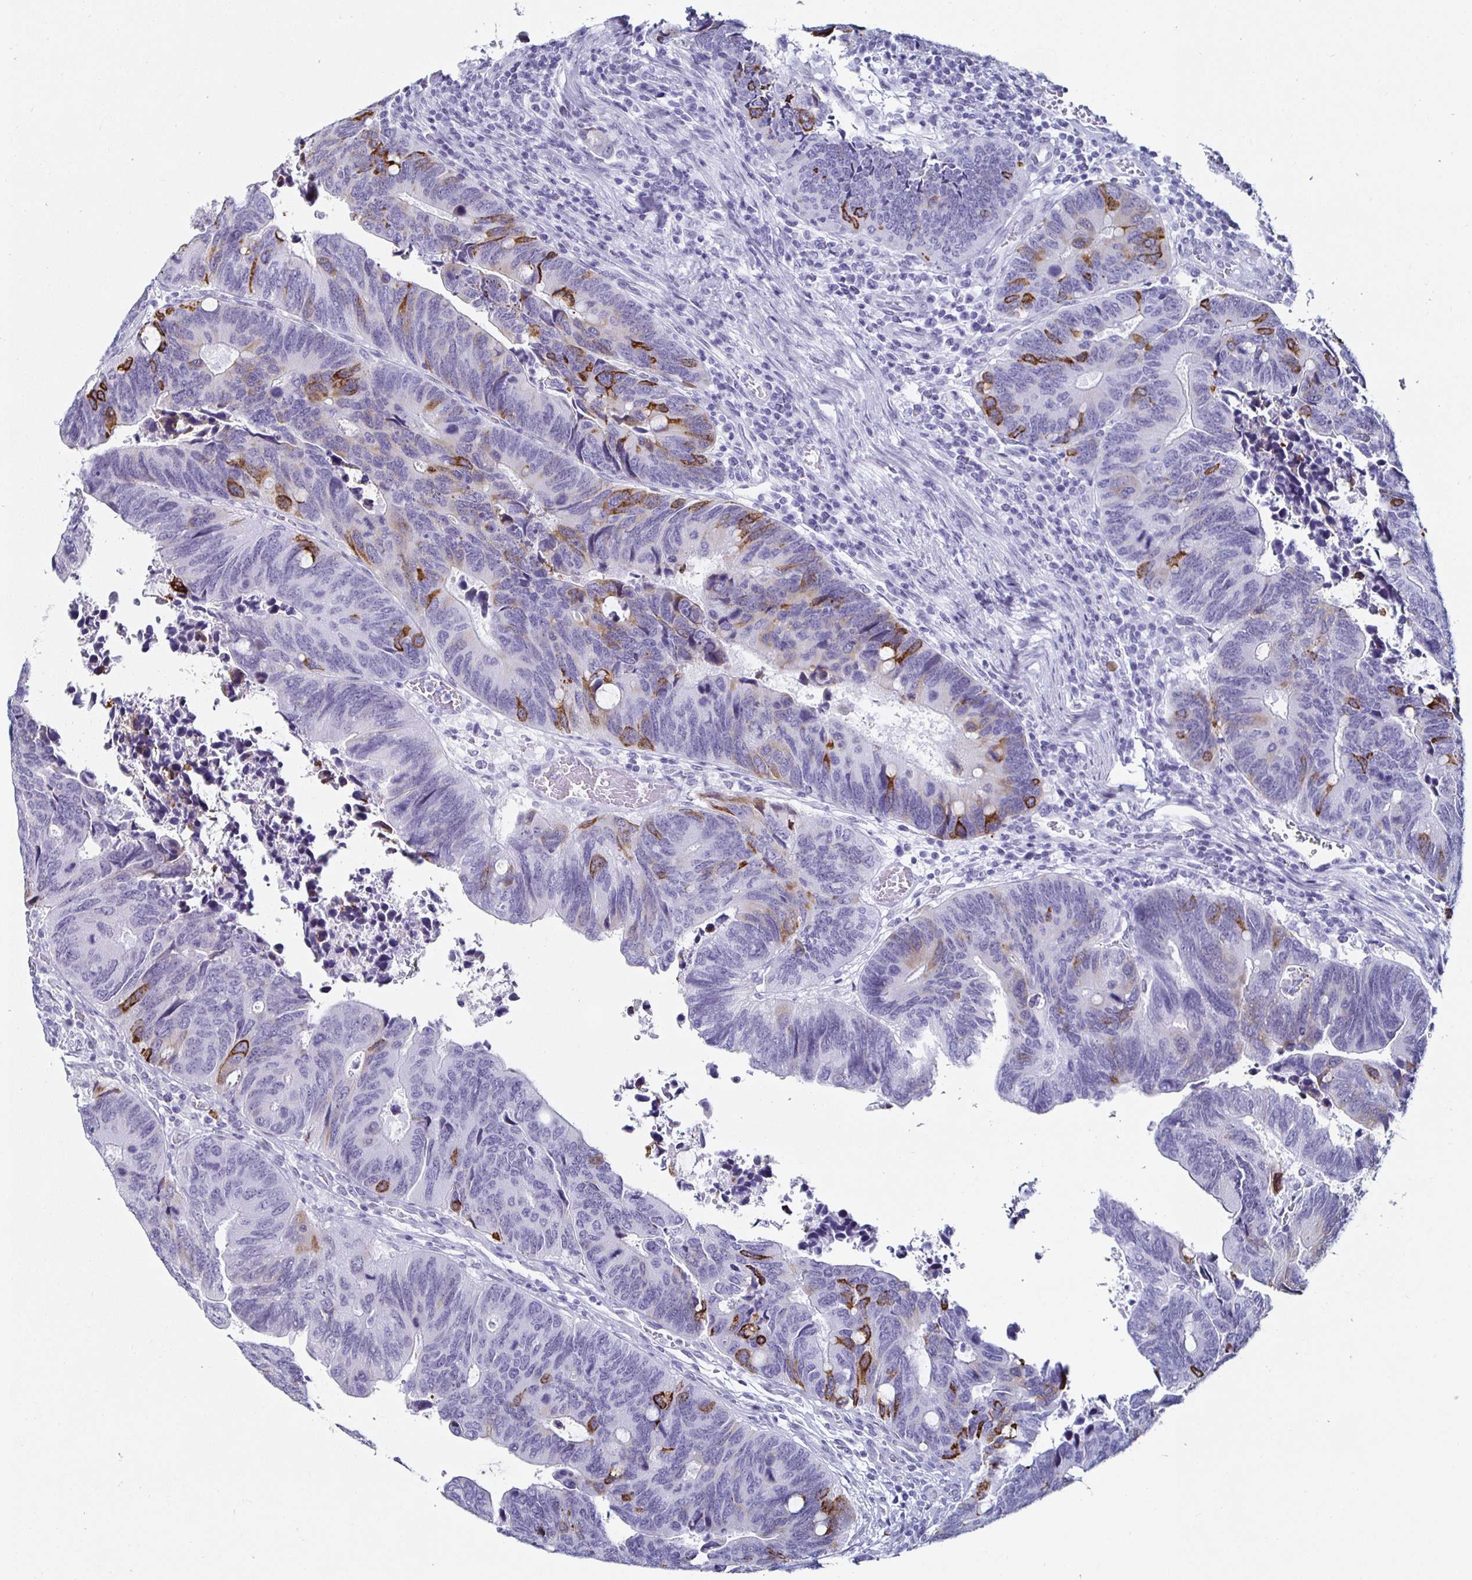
{"staining": {"intensity": "strong", "quantity": "<25%", "location": "cytoplasmic/membranous"}, "tissue": "colorectal cancer", "cell_type": "Tumor cells", "image_type": "cancer", "snomed": [{"axis": "morphology", "description": "Adenocarcinoma, NOS"}, {"axis": "topography", "description": "Colon"}], "caption": "Colorectal cancer stained for a protein reveals strong cytoplasmic/membranous positivity in tumor cells. The protein of interest is shown in brown color, while the nuclei are stained blue.", "gene": "KRT4", "patient": {"sex": "male", "age": 87}}